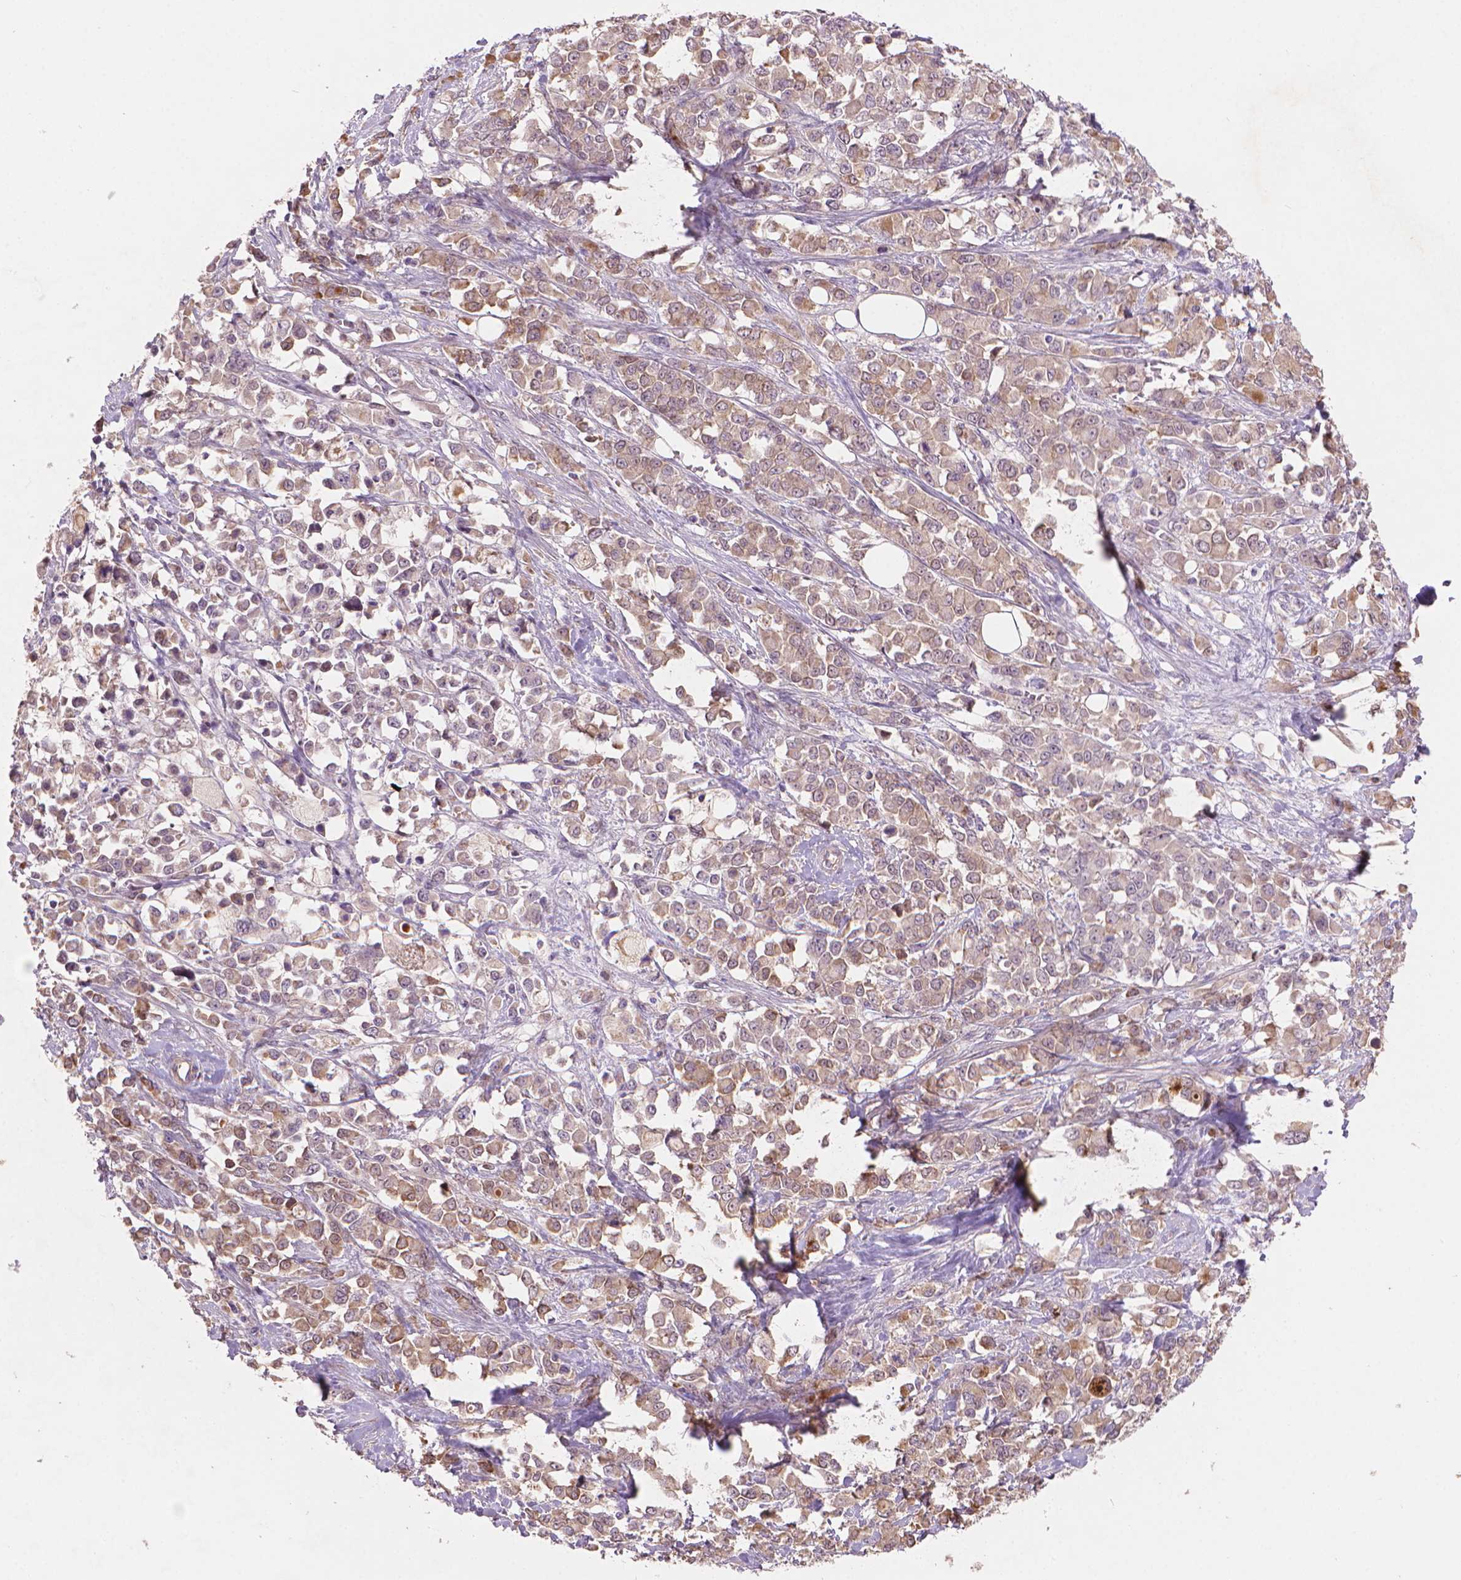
{"staining": {"intensity": "moderate", "quantity": "25%-75%", "location": "cytoplasmic/membranous"}, "tissue": "stomach cancer", "cell_type": "Tumor cells", "image_type": "cancer", "snomed": [{"axis": "morphology", "description": "Adenocarcinoma, NOS"}, {"axis": "topography", "description": "Stomach"}], "caption": "An immunohistochemistry photomicrograph of tumor tissue is shown. Protein staining in brown labels moderate cytoplasmic/membranous positivity in adenocarcinoma (stomach) within tumor cells. The protein is stained brown, and the nuclei are stained in blue (DAB IHC with brightfield microscopy, high magnification).", "gene": "AMMECR1", "patient": {"sex": "female", "age": 76}}